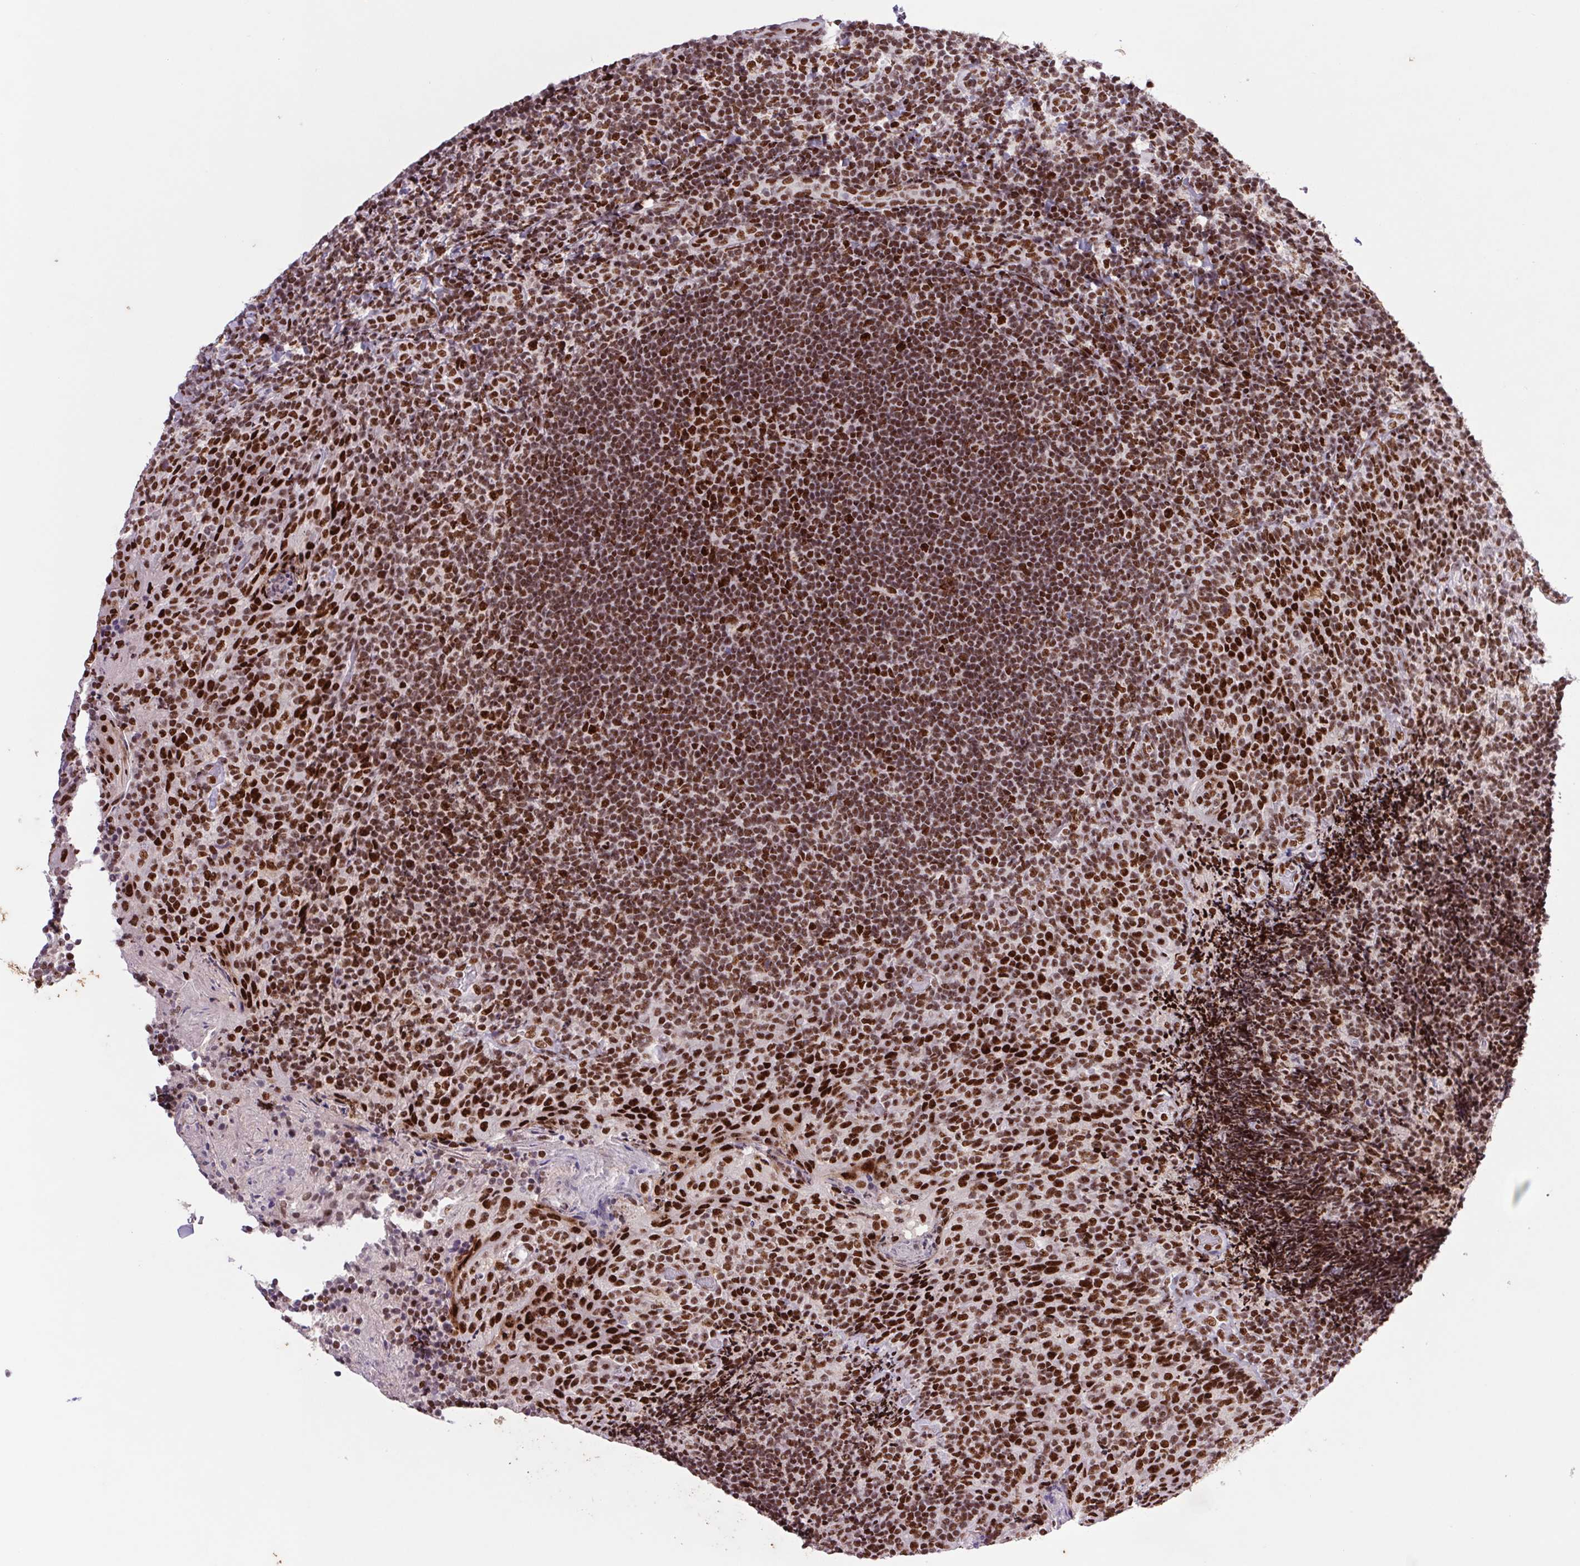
{"staining": {"intensity": "strong", "quantity": ">75%", "location": "nuclear"}, "tissue": "tonsil", "cell_type": "Germinal center cells", "image_type": "normal", "snomed": [{"axis": "morphology", "description": "Normal tissue, NOS"}, {"axis": "topography", "description": "Tonsil"}], "caption": "IHC of unremarkable human tonsil exhibits high levels of strong nuclear positivity in about >75% of germinal center cells.", "gene": "LDLRAD4", "patient": {"sex": "female", "age": 10}}